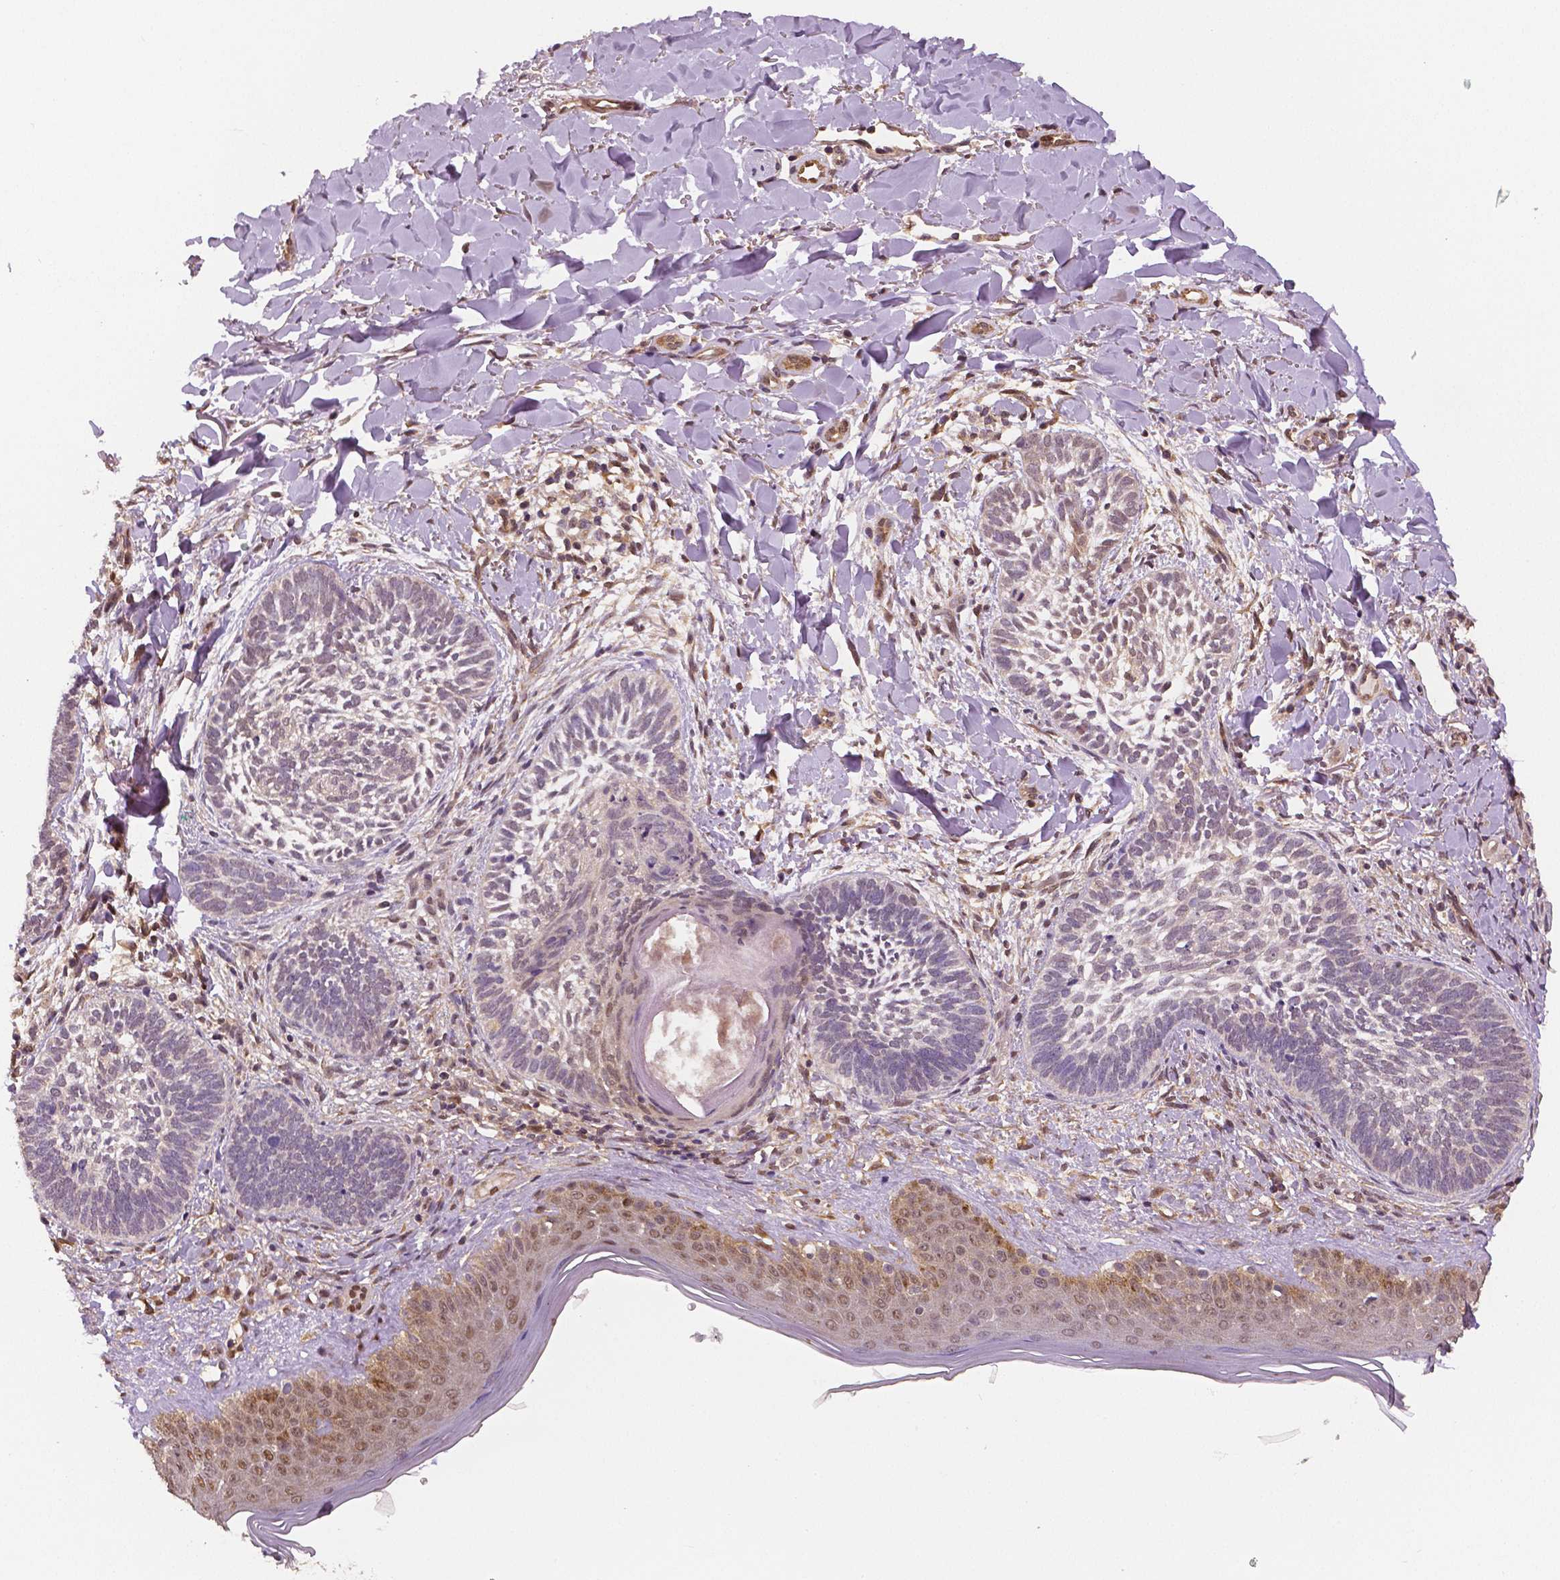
{"staining": {"intensity": "negative", "quantity": "none", "location": "none"}, "tissue": "skin cancer", "cell_type": "Tumor cells", "image_type": "cancer", "snomed": [{"axis": "morphology", "description": "Normal tissue, NOS"}, {"axis": "morphology", "description": "Basal cell carcinoma"}, {"axis": "topography", "description": "Skin"}], "caption": "IHC histopathology image of neoplastic tissue: skin cancer stained with DAB exhibits no significant protein expression in tumor cells. (Stains: DAB (3,3'-diaminobenzidine) IHC with hematoxylin counter stain, Microscopy: brightfield microscopy at high magnification).", "gene": "STAT3", "patient": {"sex": "male", "age": 46}}